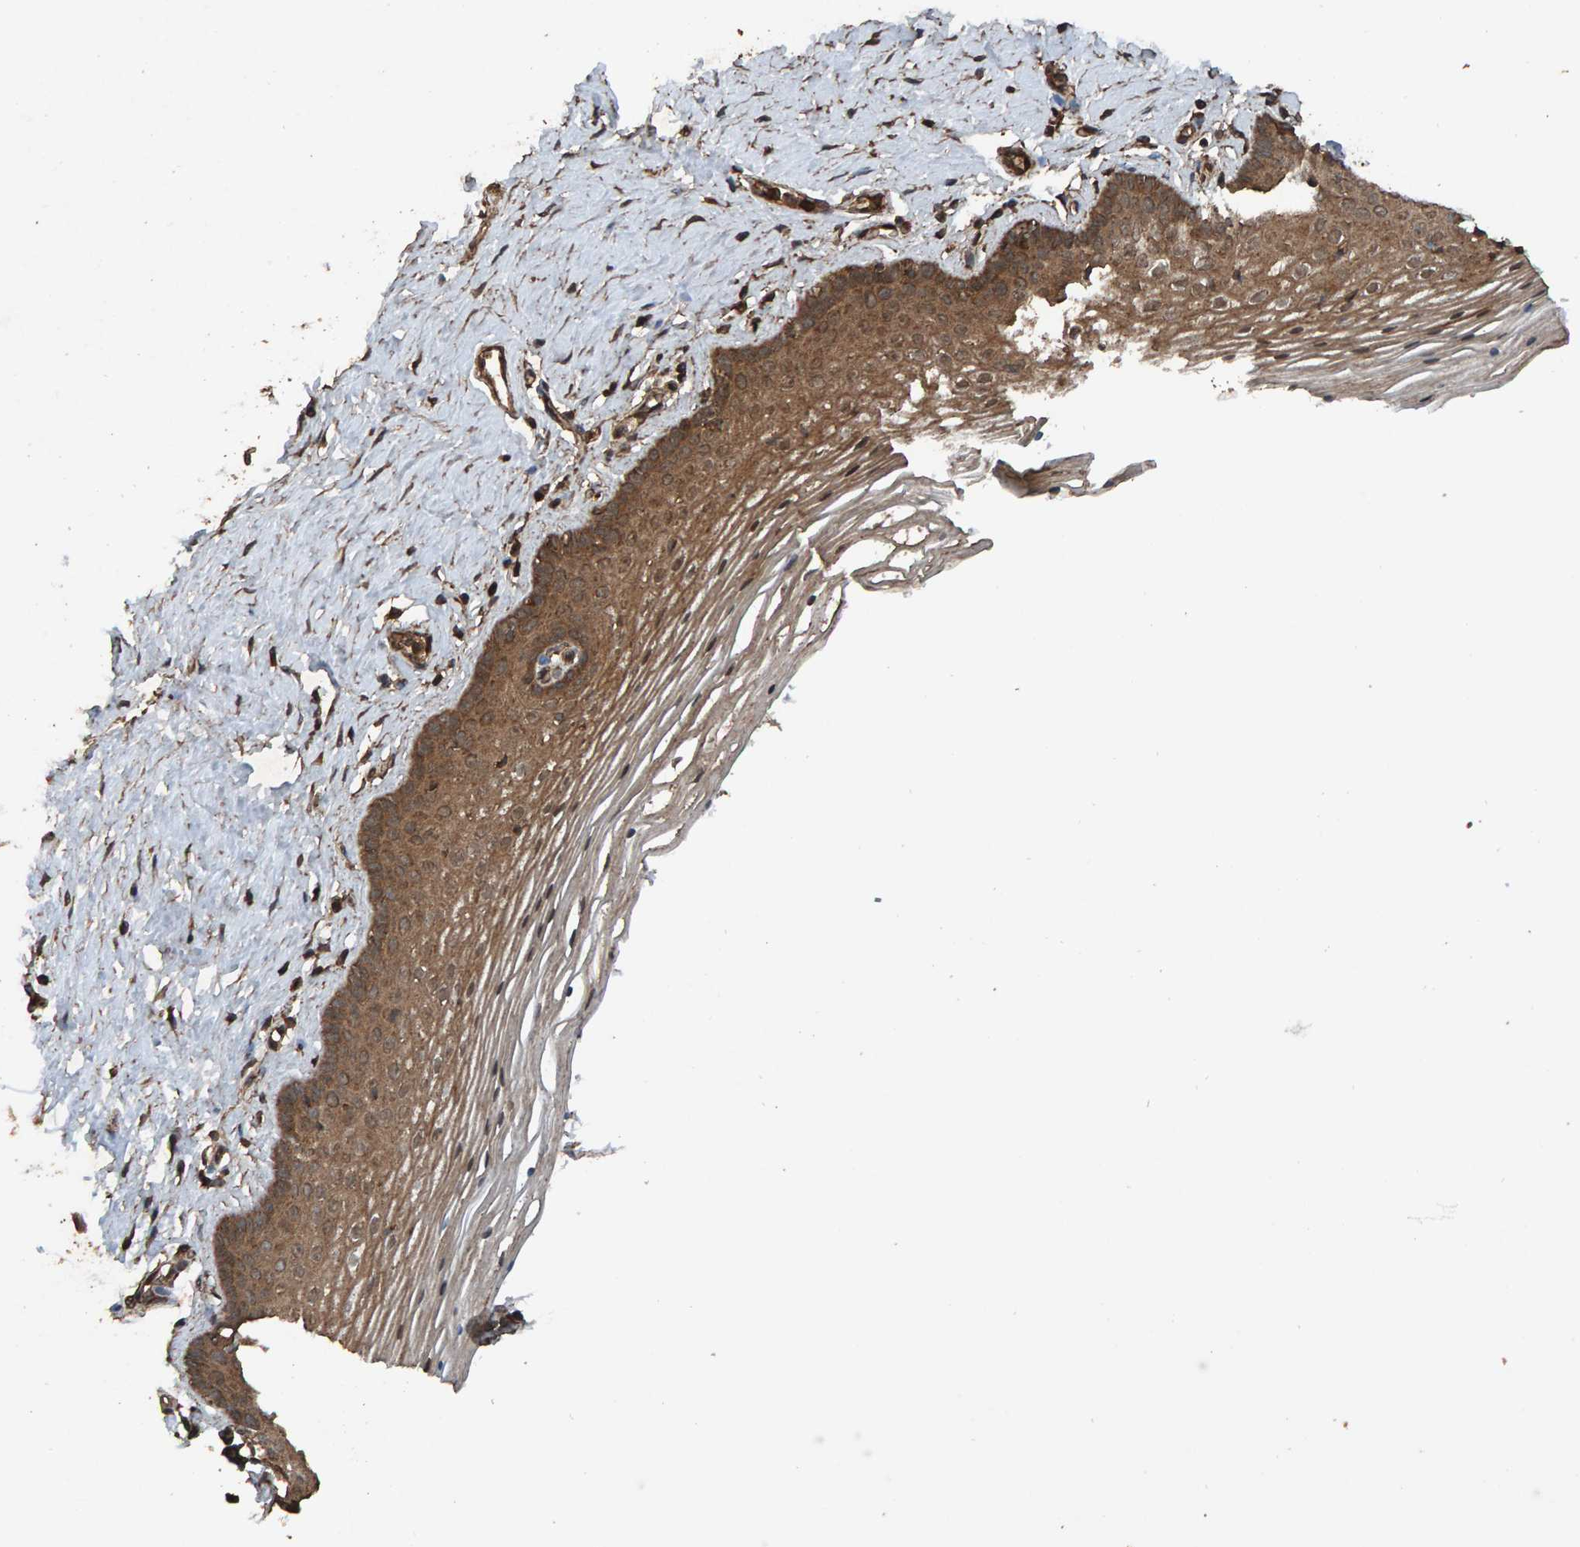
{"staining": {"intensity": "moderate", "quantity": ">75%", "location": "cytoplasmic/membranous"}, "tissue": "vagina", "cell_type": "Squamous epithelial cells", "image_type": "normal", "snomed": [{"axis": "morphology", "description": "Normal tissue, NOS"}, {"axis": "topography", "description": "Vagina"}], "caption": "Immunohistochemical staining of unremarkable vagina demonstrates moderate cytoplasmic/membranous protein expression in about >75% of squamous epithelial cells.", "gene": "DUS1L", "patient": {"sex": "female", "age": 32}}